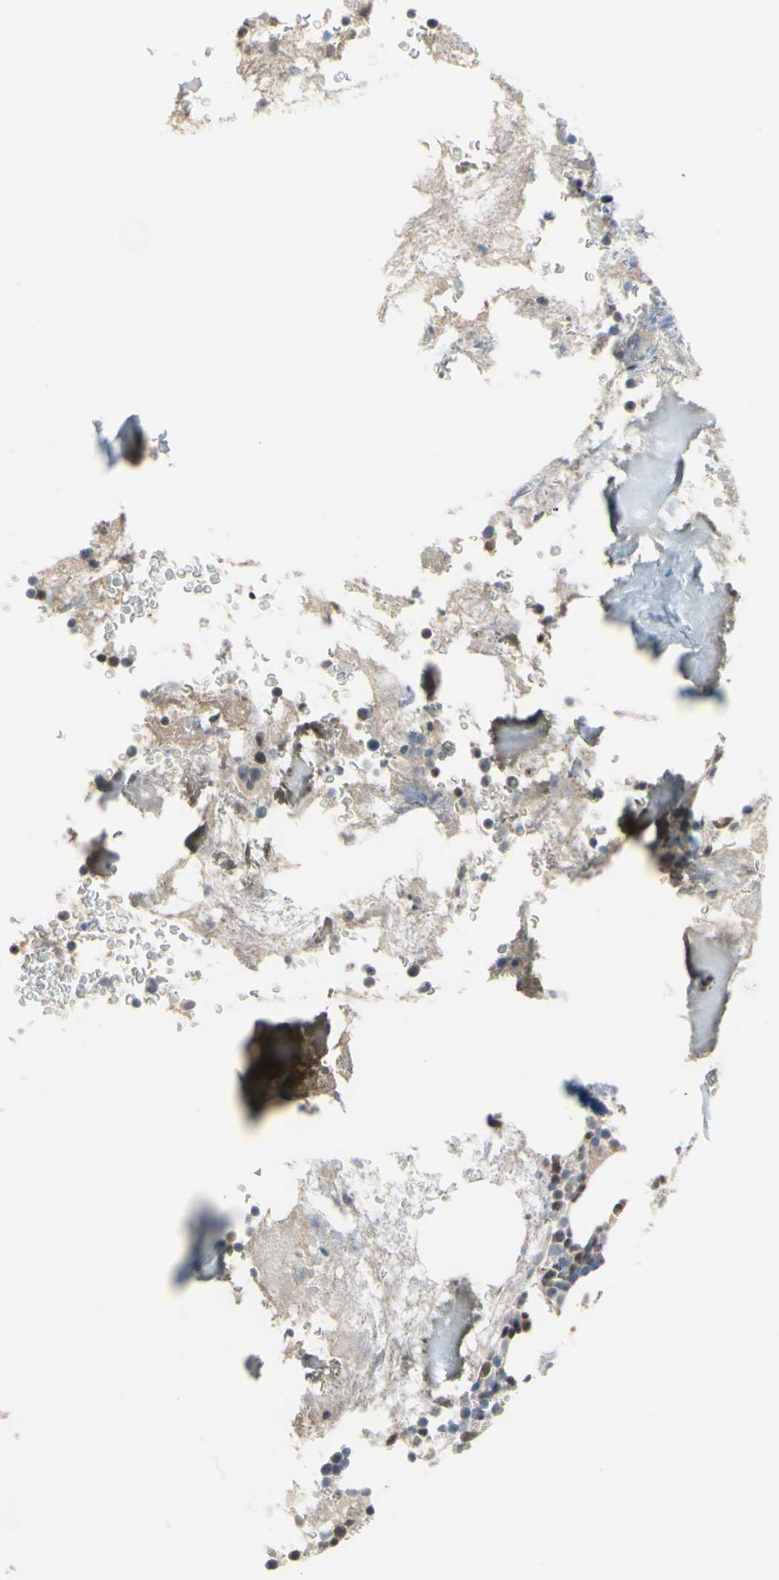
{"staining": {"intensity": "strong", "quantity": "<25%", "location": "nuclear"}, "tissue": "bone marrow", "cell_type": "Hematopoietic cells", "image_type": "normal", "snomed": [{"axis": "morphology", "description": "Normal tissue, NOS"}, {"axis": "topography", "description": "Bone marrow"}], "caption": "An IHC histopathology image of normal tissue is shown. Protein staining in brown labels strong nuclear positivity in bone marrow within hematopoietic cells. (Brightfield microscopy of DAB IHC at high magnification).", "gene": "SP4", "patient": {"sex": "male"}}